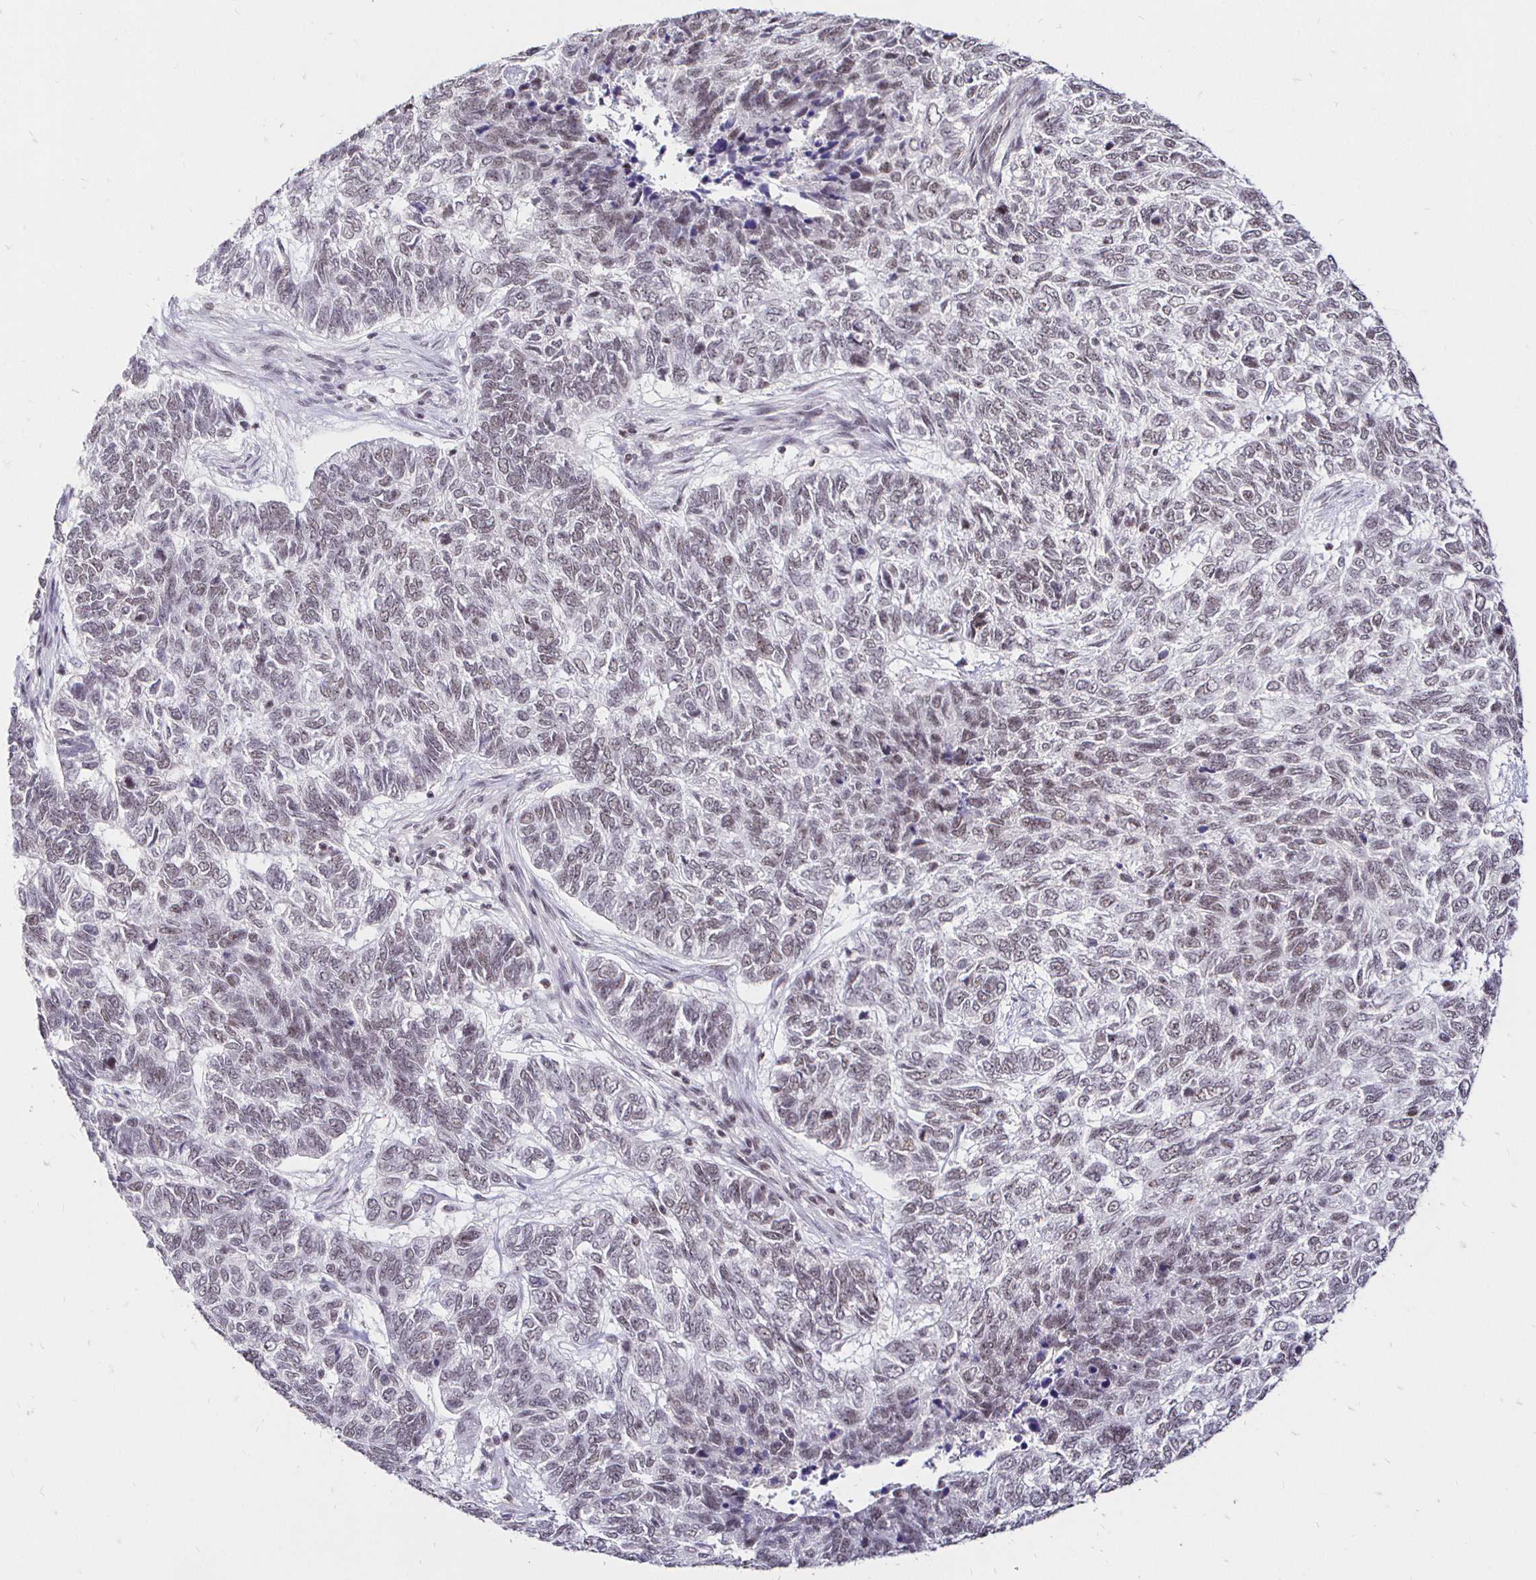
{"staining": {"intensity": "weak", "quantity": "<25%", "location": "nuclear"}, "tissue": "skin cancer", "cell_type": "Tumor cells", "image_type": "cancer", "snomed": [{"axis": "morphology", "description": "Basal cell carcinoma"}, {"axis": "topography", "description": "Skin"}], "caption": "This is an immunohistochemistry (IHC) photomicrograph of human skin cancer (basal cell carcinoma). There is no positivity in tumor cells.", "gene": "SIN3A", "patient": {"sex": "female", "age": 65}}